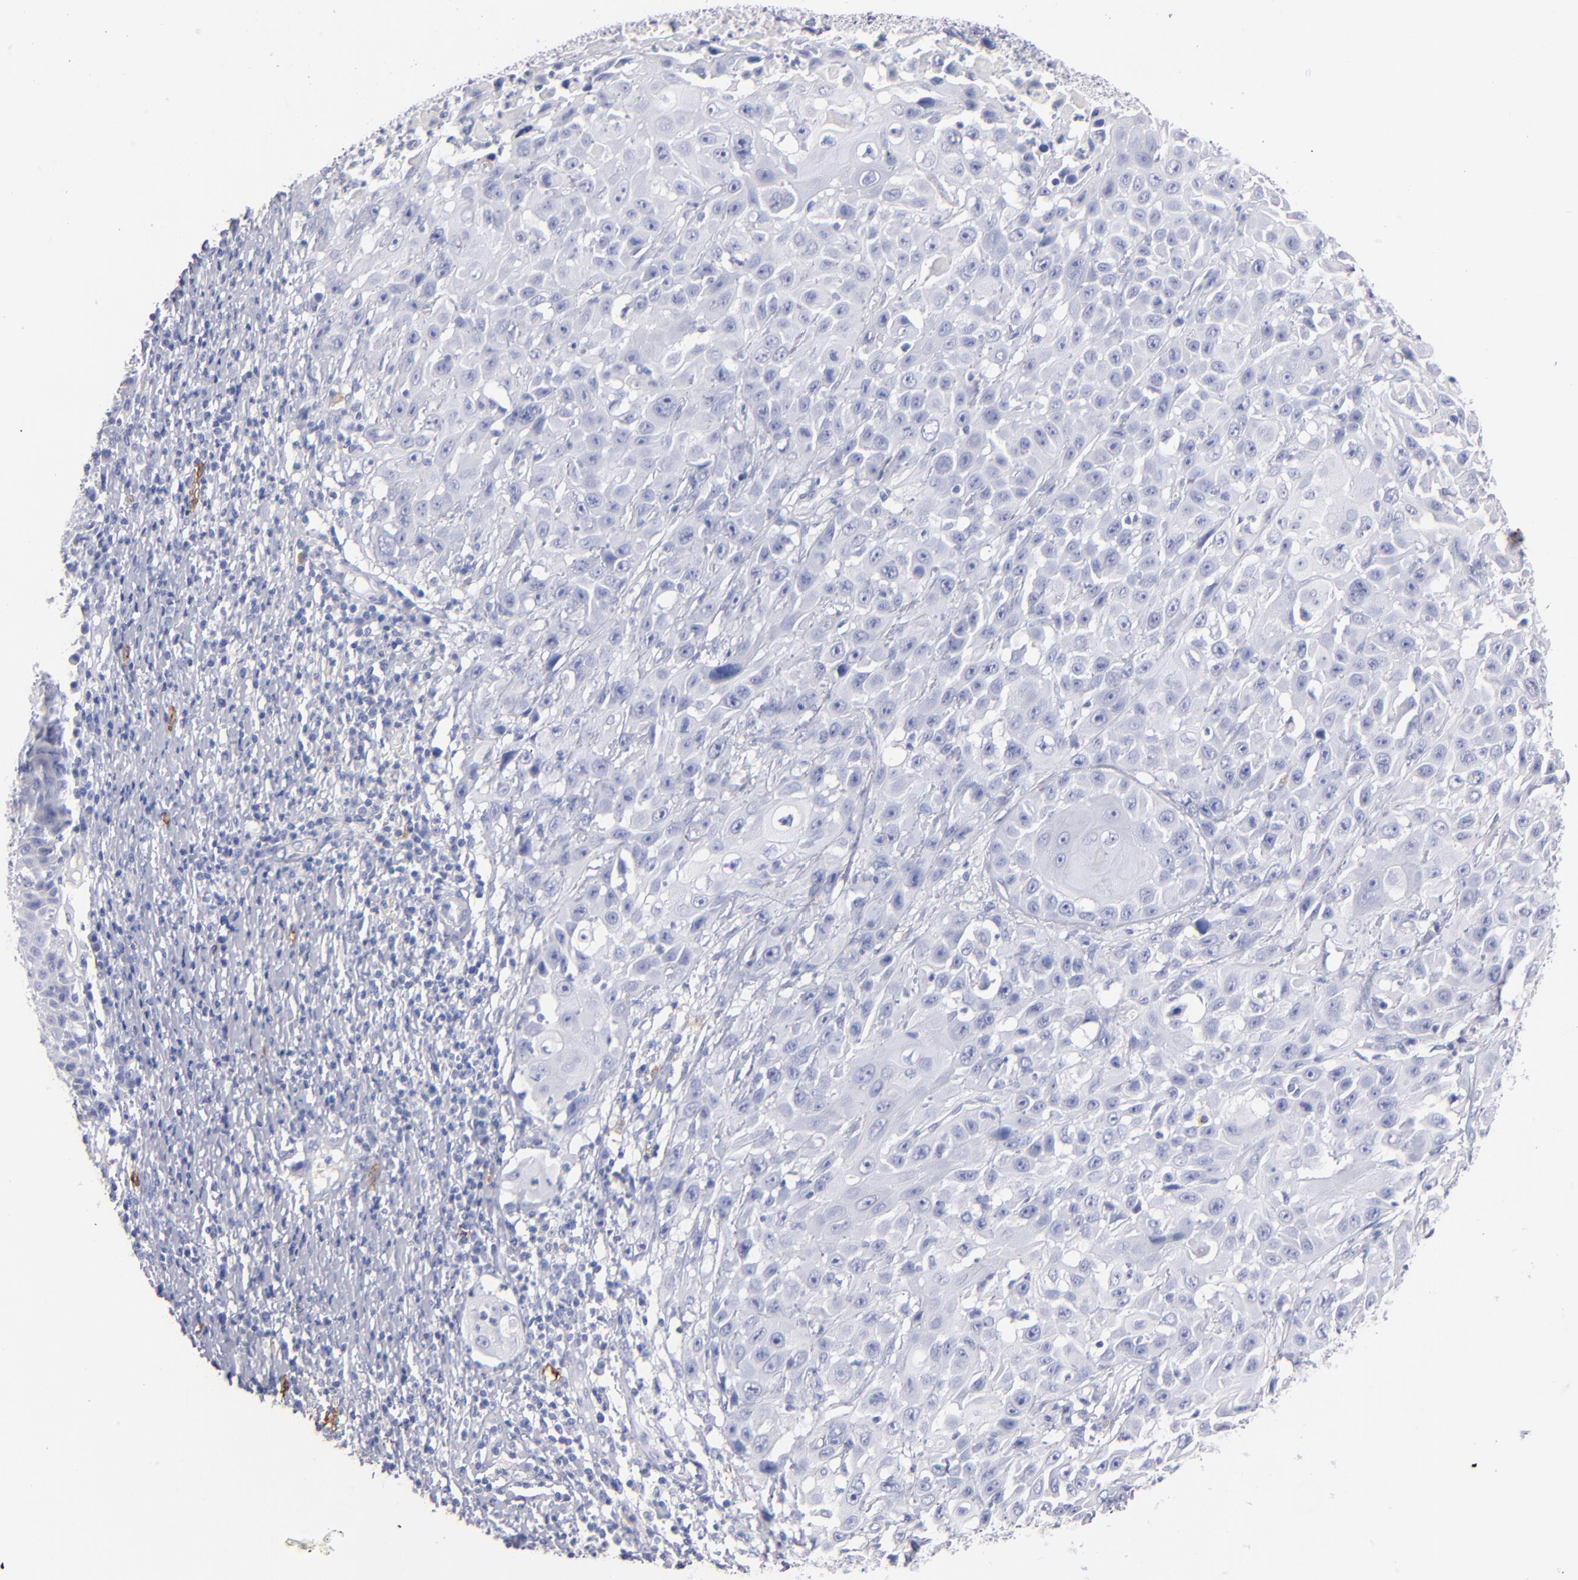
{"staining": {"intensity": "negative", "quantity": "none", "location": "none"}, "tissue": "cervical cancer", "cell_type": "Tumor cells", "image_type": "cancer", "snomed": [{"axis": "morphology", "description": "Squamous cell carcinoma, NOS"}, {"axis": "topography", "description": "Cervix"}], "caption": "Tumor cells are negative for brown protein staining in cervical cancer (squamous cell carcinoma).", "gene": "KIT", "patient": {"sex": "female", "age": 39}}